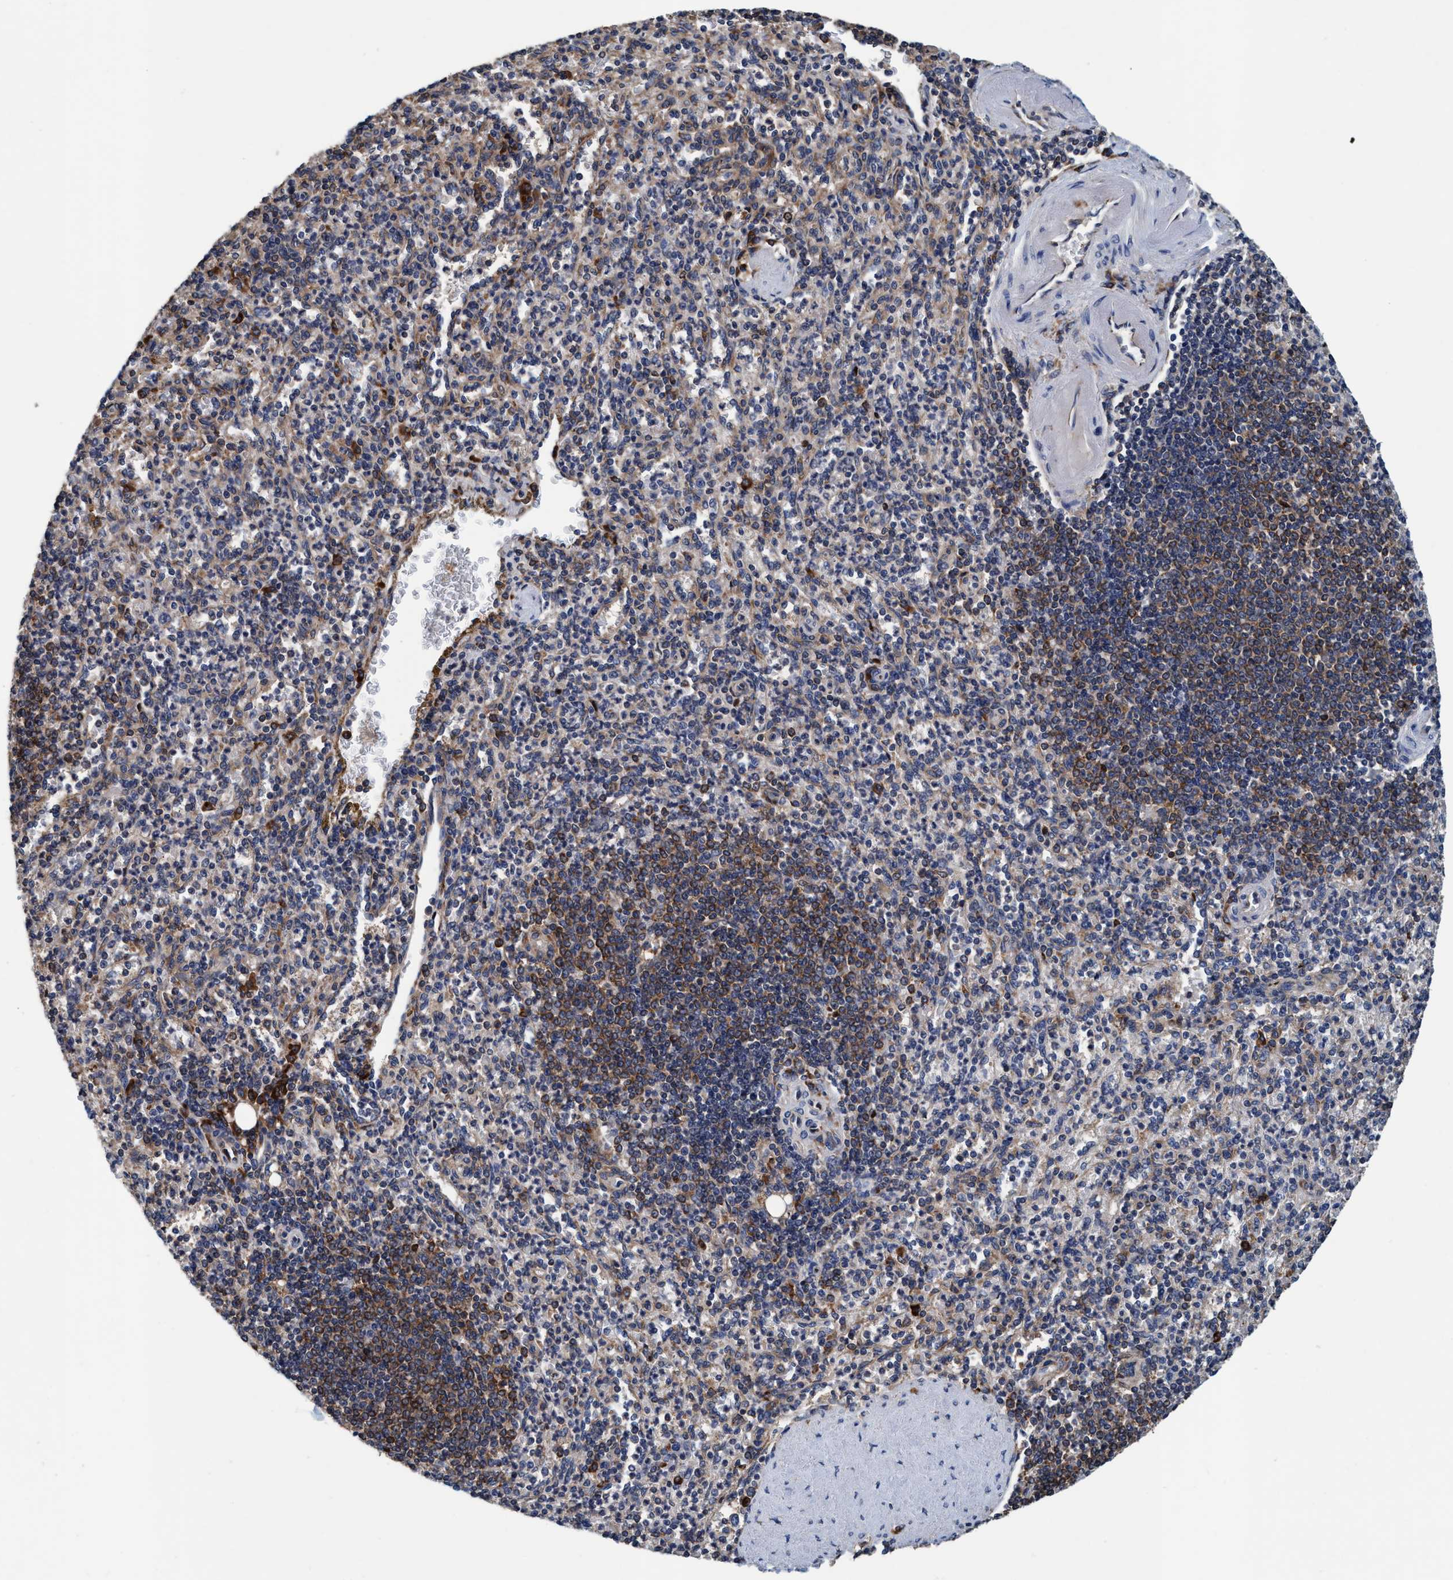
{"staining": {"intensity": "moderate", "quantity": "25%-75%", "location": "cytoplasmic/membranous"}, "tissue": "spleen", "cell_type": "Cells in red pulp", "image_type": "normal", "snomed": [{"axis": "morphology", "description": "Normal tissue, NOS"}, {"axis": "topography", "description": "Spleen"}], "caption": "Brown immunohistochemical staining in unremarkable human spleen shows moderate cytoplasmic/membranous expression in approximately 25%-75% of cells in red pulp. Immunohistochemistry (ihc) stains the protein of interest in brown and the nuclei are stained blue.", "gene": "ENDOG", "patient": {"sex": "female", "age": 74}}